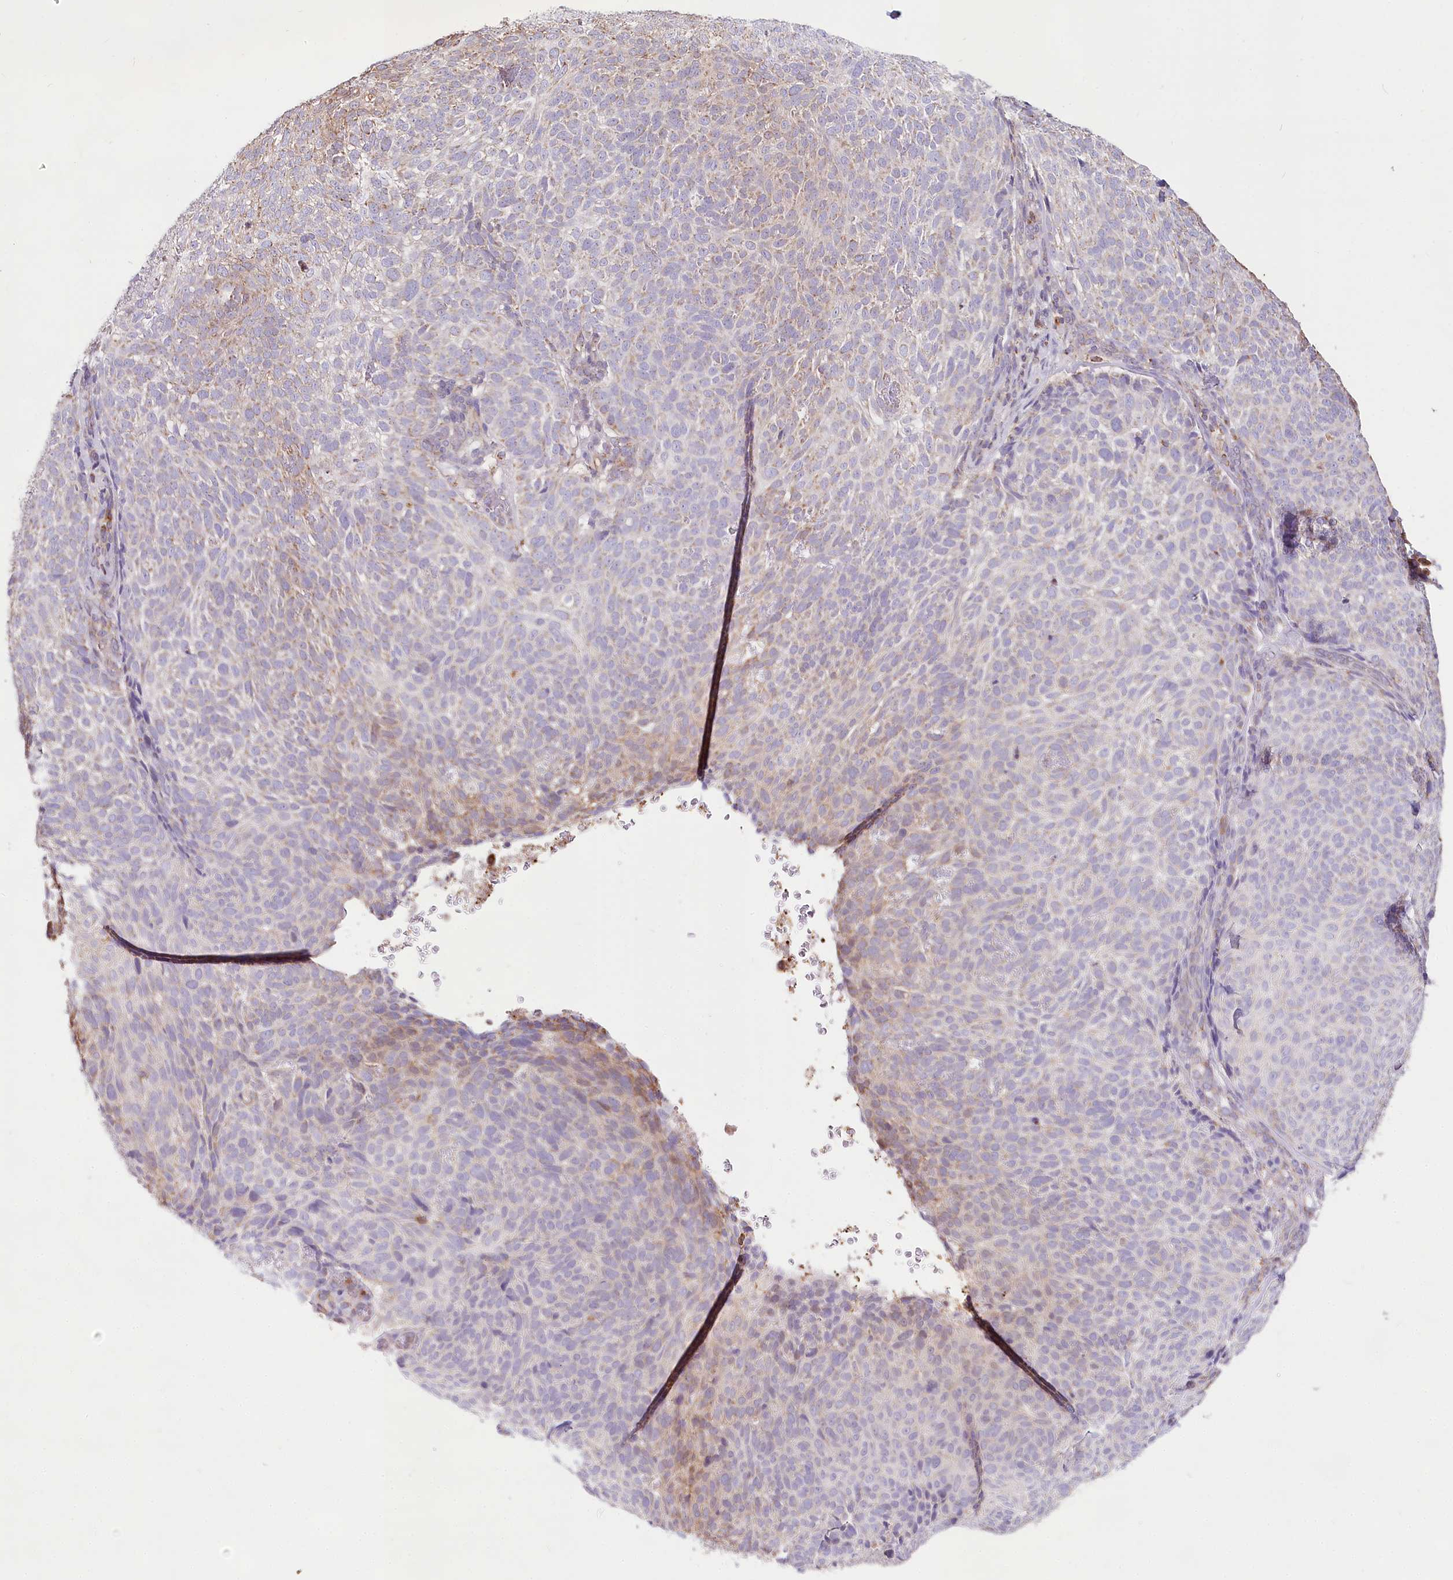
{"staining": {"intensity": "weak", "quantity": "<25%", "location": "cytoplasmic/membranous"}, "tissue": "skin cancer", "cell_type": "Tumor cells", "image_type": "cancer", "snomed": [{"axis": "morphology", "description": "Basal cell carcinoma"}, {"axis": "topography", "description": "Skin"}], "caption": "An image of skin cancer (basal cell carcinoma) stained for a protein exhibits no brown staining in tumor cells.", "gene": "TASOR2", "patient": {"sex": "male", "age": 85}}